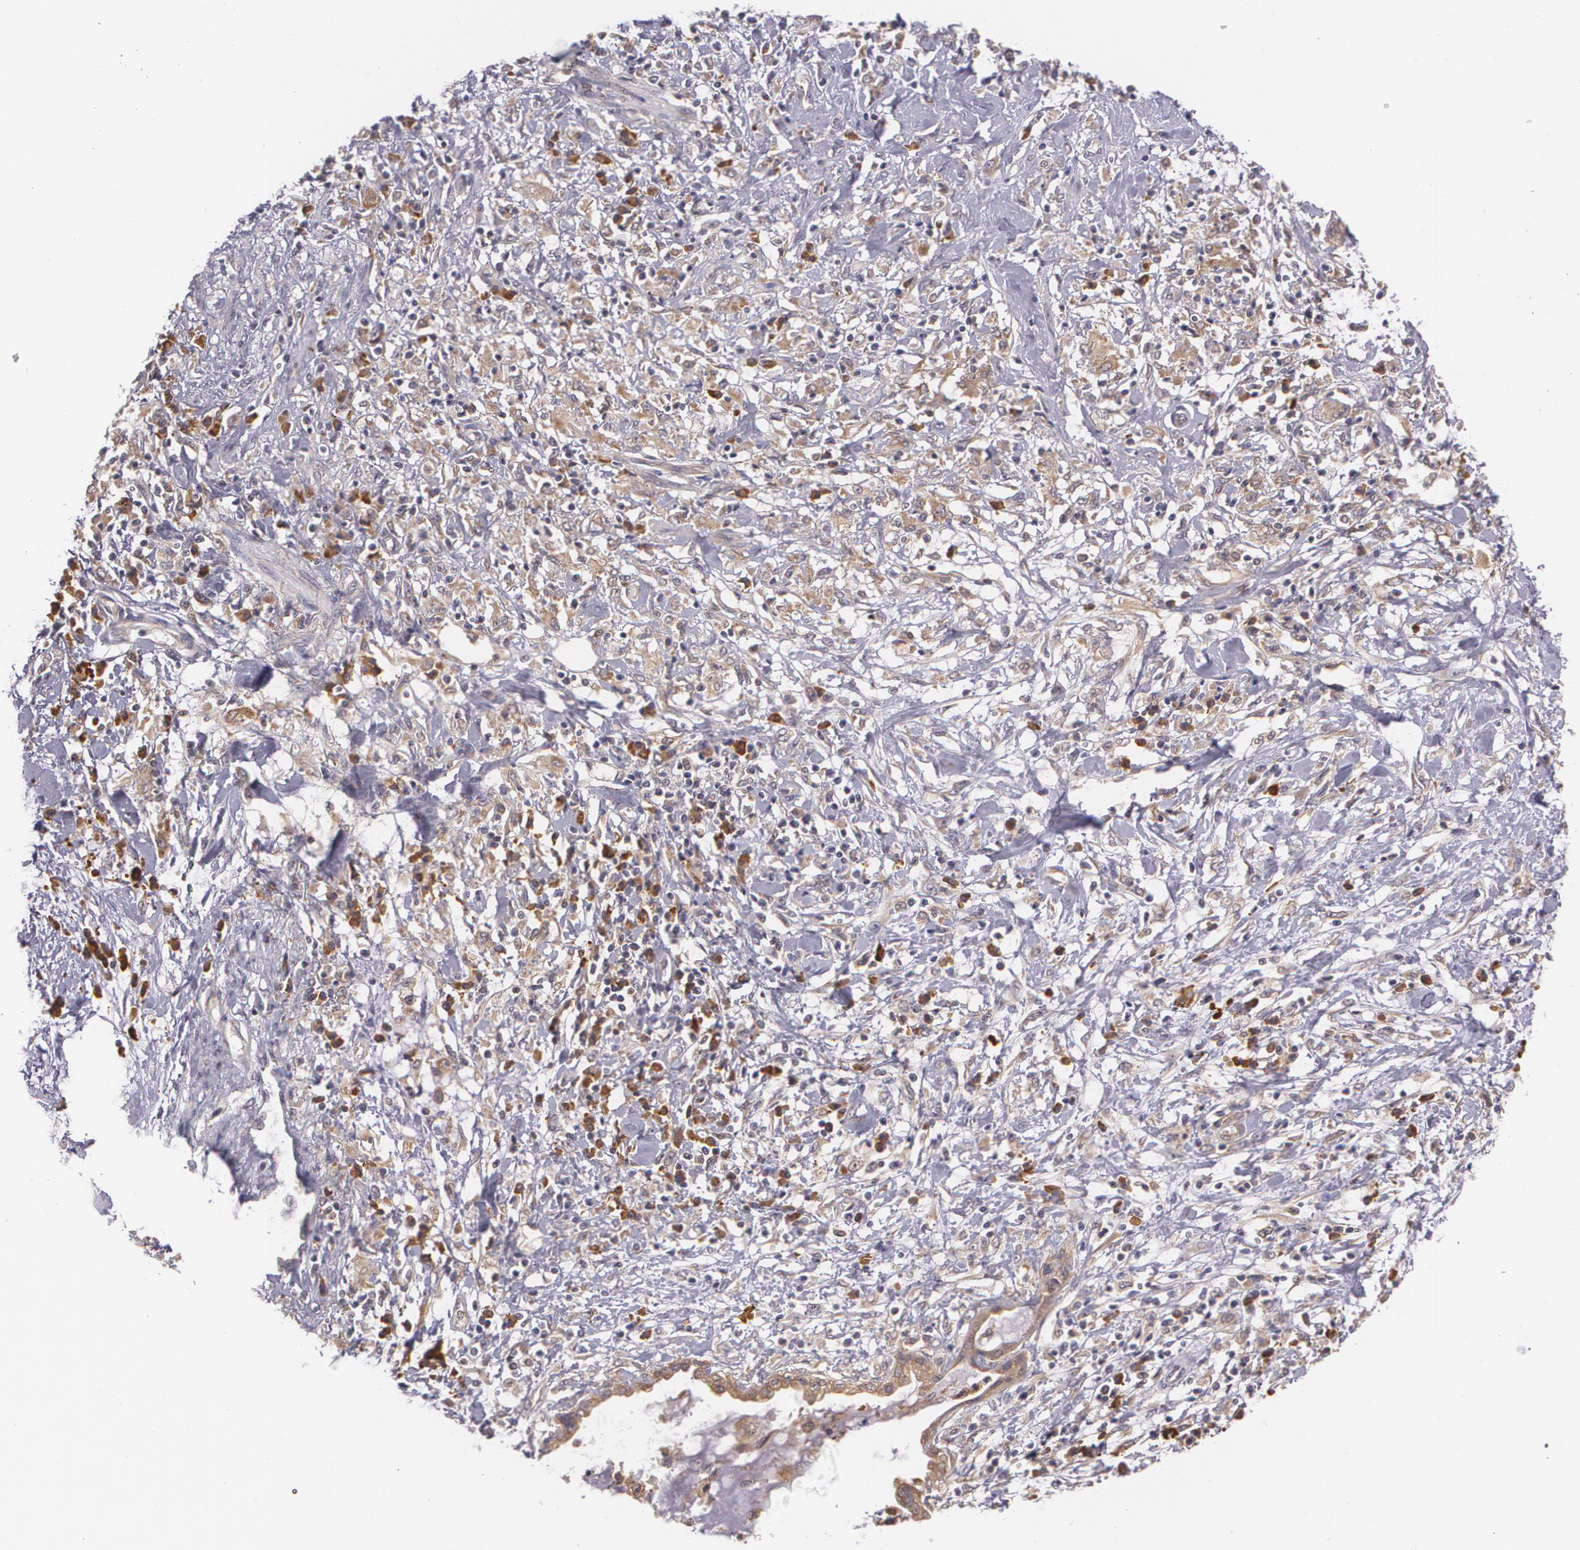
{"staining": {"intensity": "weak", "quantity": ">75%", "location": "cytoplasmic/membranous"}, "tissue": "pancreatic cancer", "cell_type": "Tumor cells", "image_type": "cancer", "snomed": [{"axis": "morphology", "description": "Adenocarcinoma, NOS"}, {"axis": "topography", "description": "Pancreas"}], "caption": "This photomicrograph shows immunohistochemistry (IHC) staining of adenocarcinoma (pancreatic), with low weak cytoplasmic/membranous staining in about >75% of tumor cells.", "gene": "CCL17", "patient": {"sex": "female", "age": 64}}